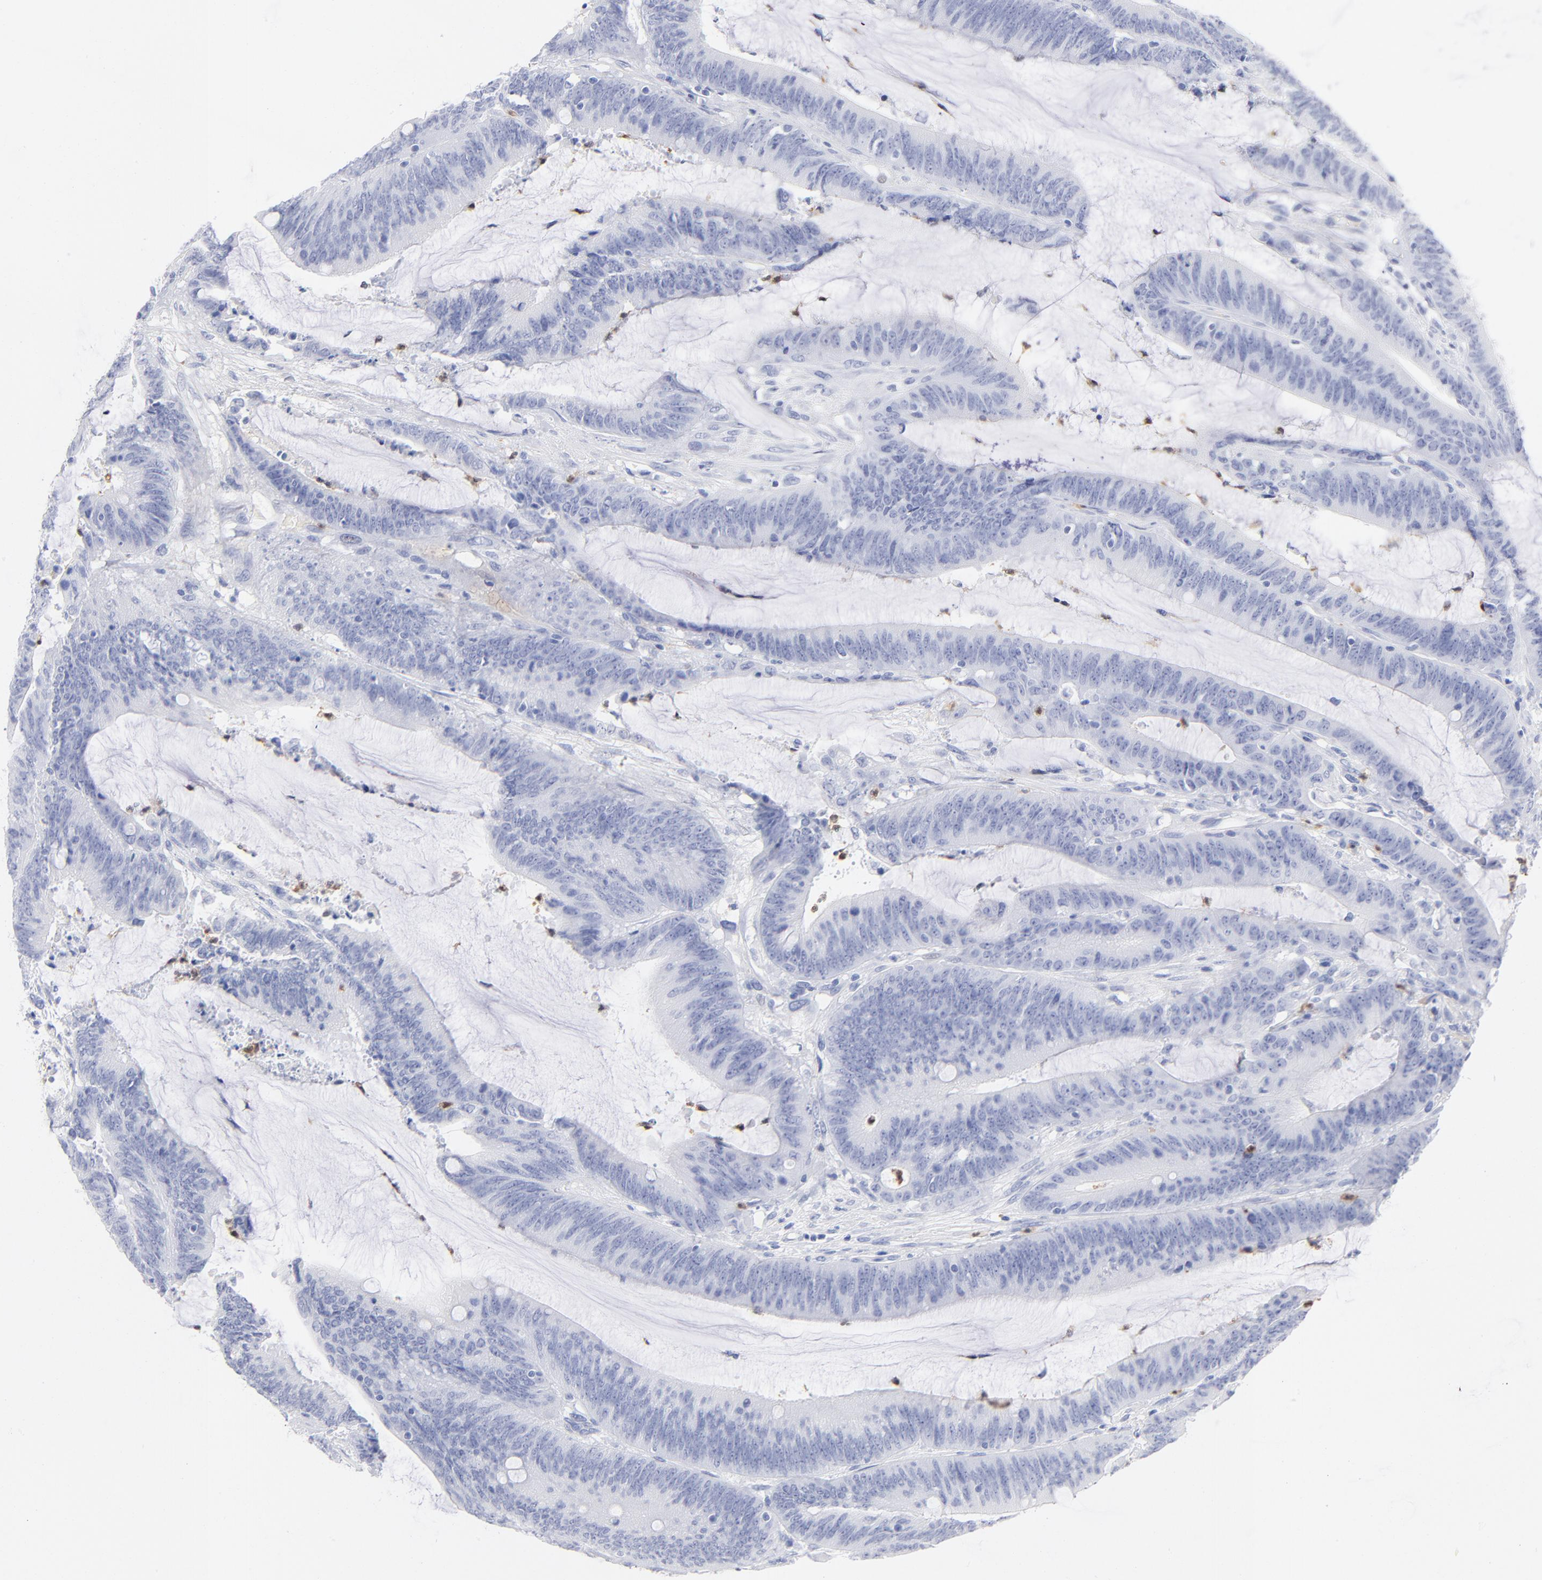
{"staining": {"intensity": "negative", "quantity": "none", "location": "none"}, "tissue": "colorectal cancer", "cell_type": "Tumor cells", "image_type": "cancer", "snomed": [{"axis": "morphology", "description": "Adenocarcinoma, NOS"}, {"axis": "topography", "description": "Rectum"}], "caption": "Human colorectal cancer (adenocarcinoma) stained for a protein using immunohistochemistry exhibits no expression in tumor cells.", "gene": "ARG1", "patient": {"sex": "female", "age": 66}}